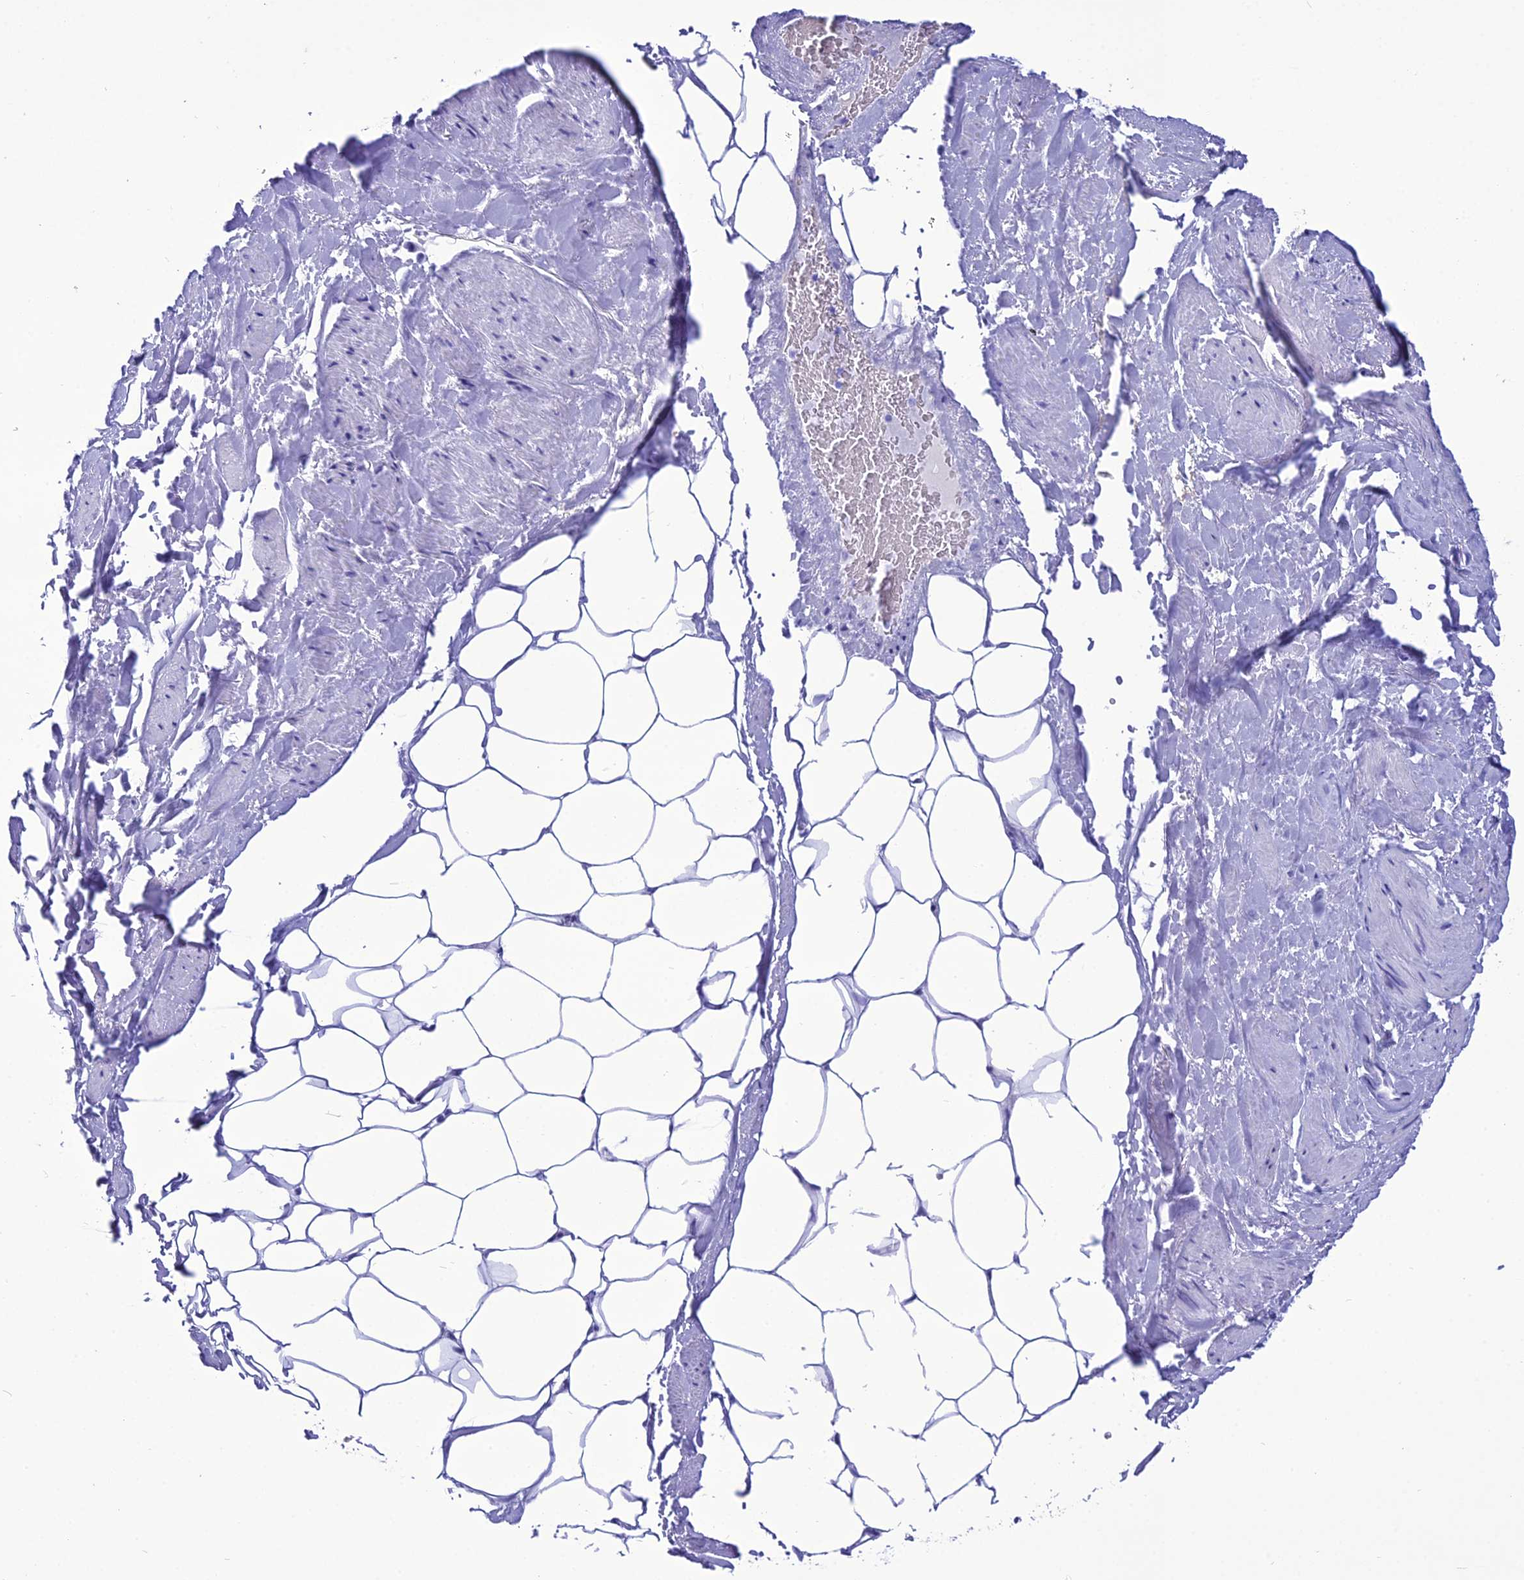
{"staining": {"intensity": "negative", "quantity": "none", "location": "none"}, "tissue": "adipose tissue", "cell_type": "Adipocytes", "image_type": "normal", "snomed": [{"axis": "morphology", "description": "Normal tissue, NOS"}, {"axis": "morphology", "description": "Adenocarcinoma, Low grade"}, {"axis": "topography", "description": "Prostate"}, {"axis": "topography", "description": "Peripheral nerve tissue"}], "caption": "Adipocytes show no significant protein staining in benign adipose tissue.", "gene": "PNMA5", "patient": {"sex": "male", "age": 63}}